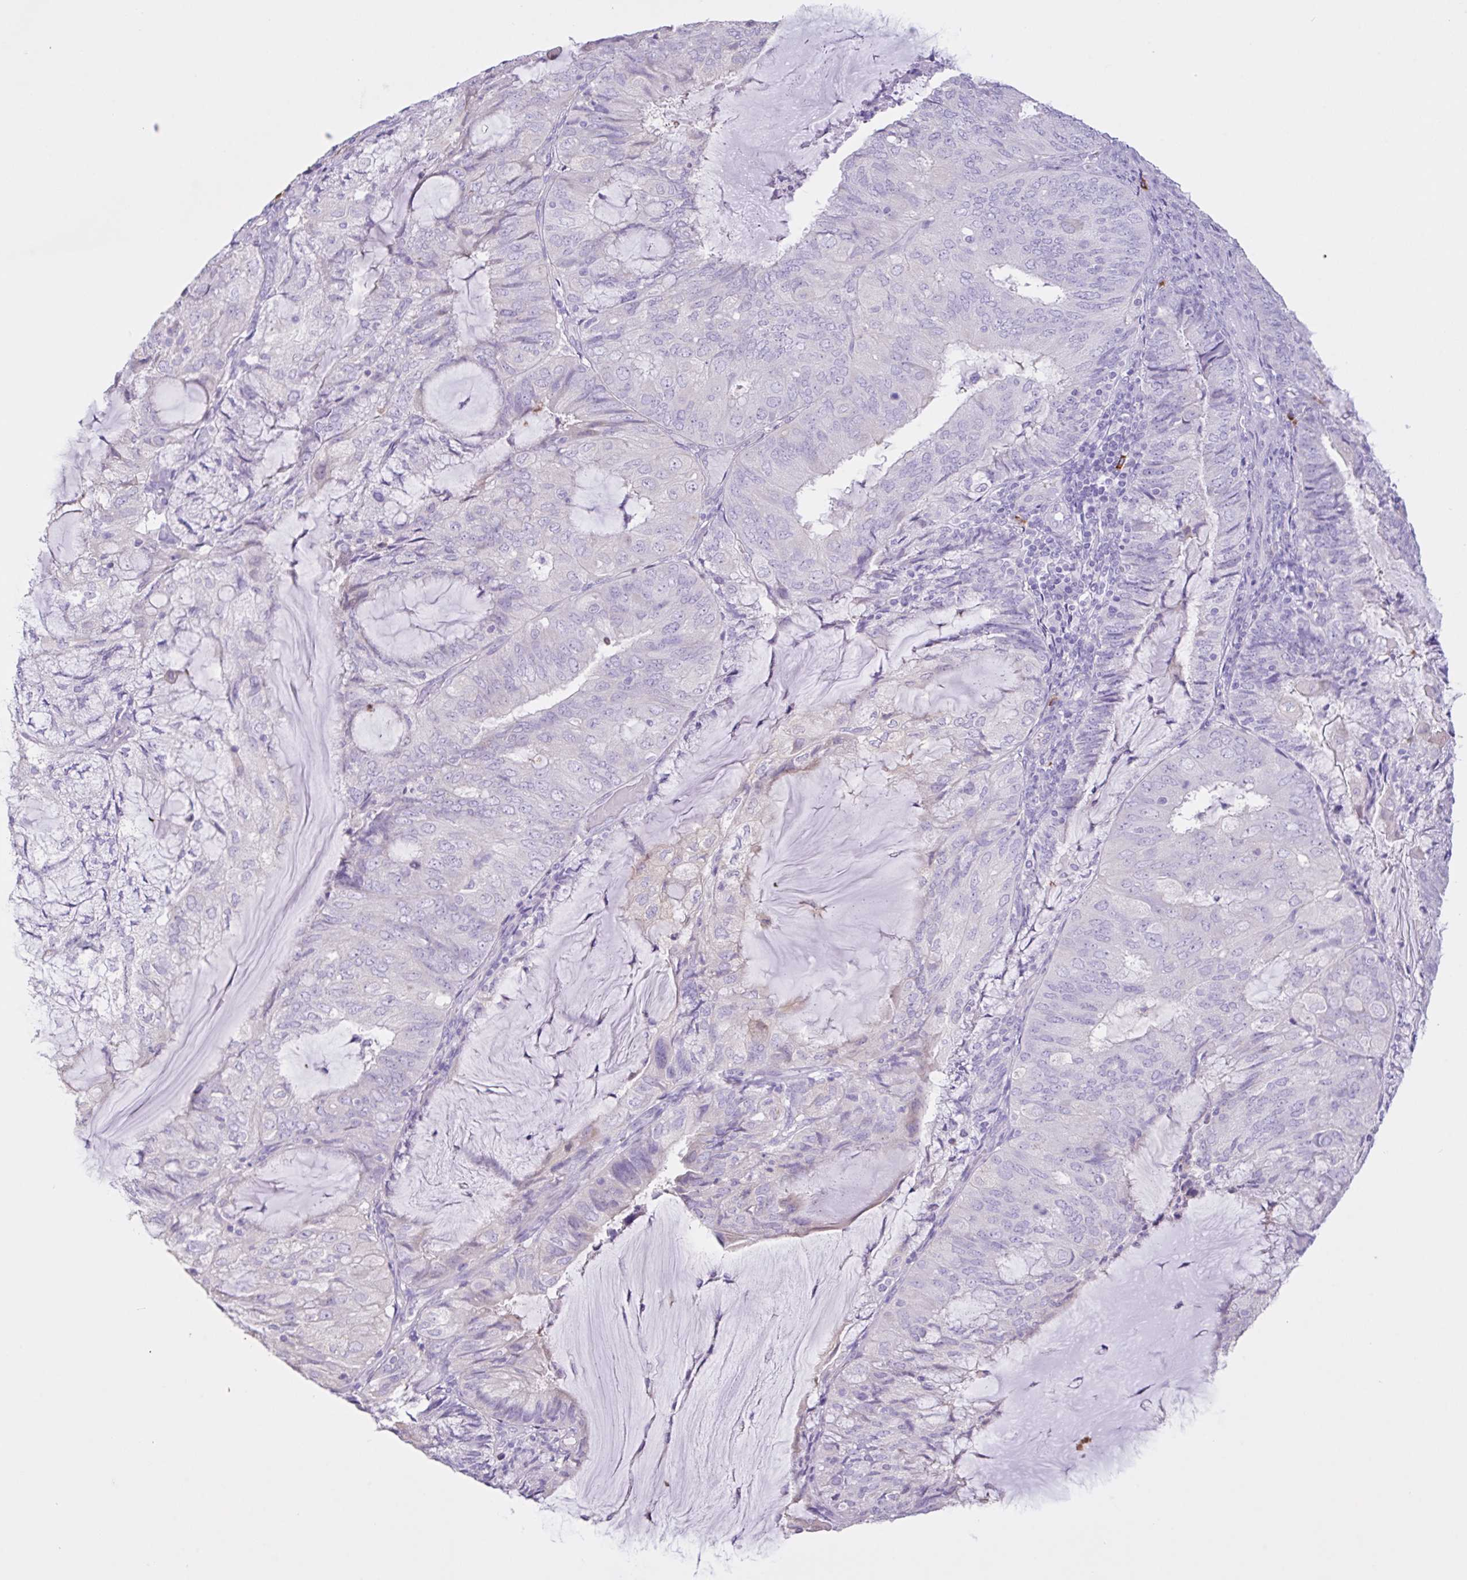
{"staining": {"intensity": "negative", "quantity": "none", "location": "none"}, "tissue": "endometrial cancer", "cell_type": "Tumor cells", "image_type": "cancer", "snomed": [{"axis": "morphology", "description": "Adenocarcinoma, NOS"}, {"axis": "topography", "description": "Endometrium"}], "caption": "Endometrial cancer (adenocarcinoma) was stained to show a protein in brown. There is no significant positivity in tumor cells.", "gene": "CST11", "patient": {"sex": "female", "age": 81}}